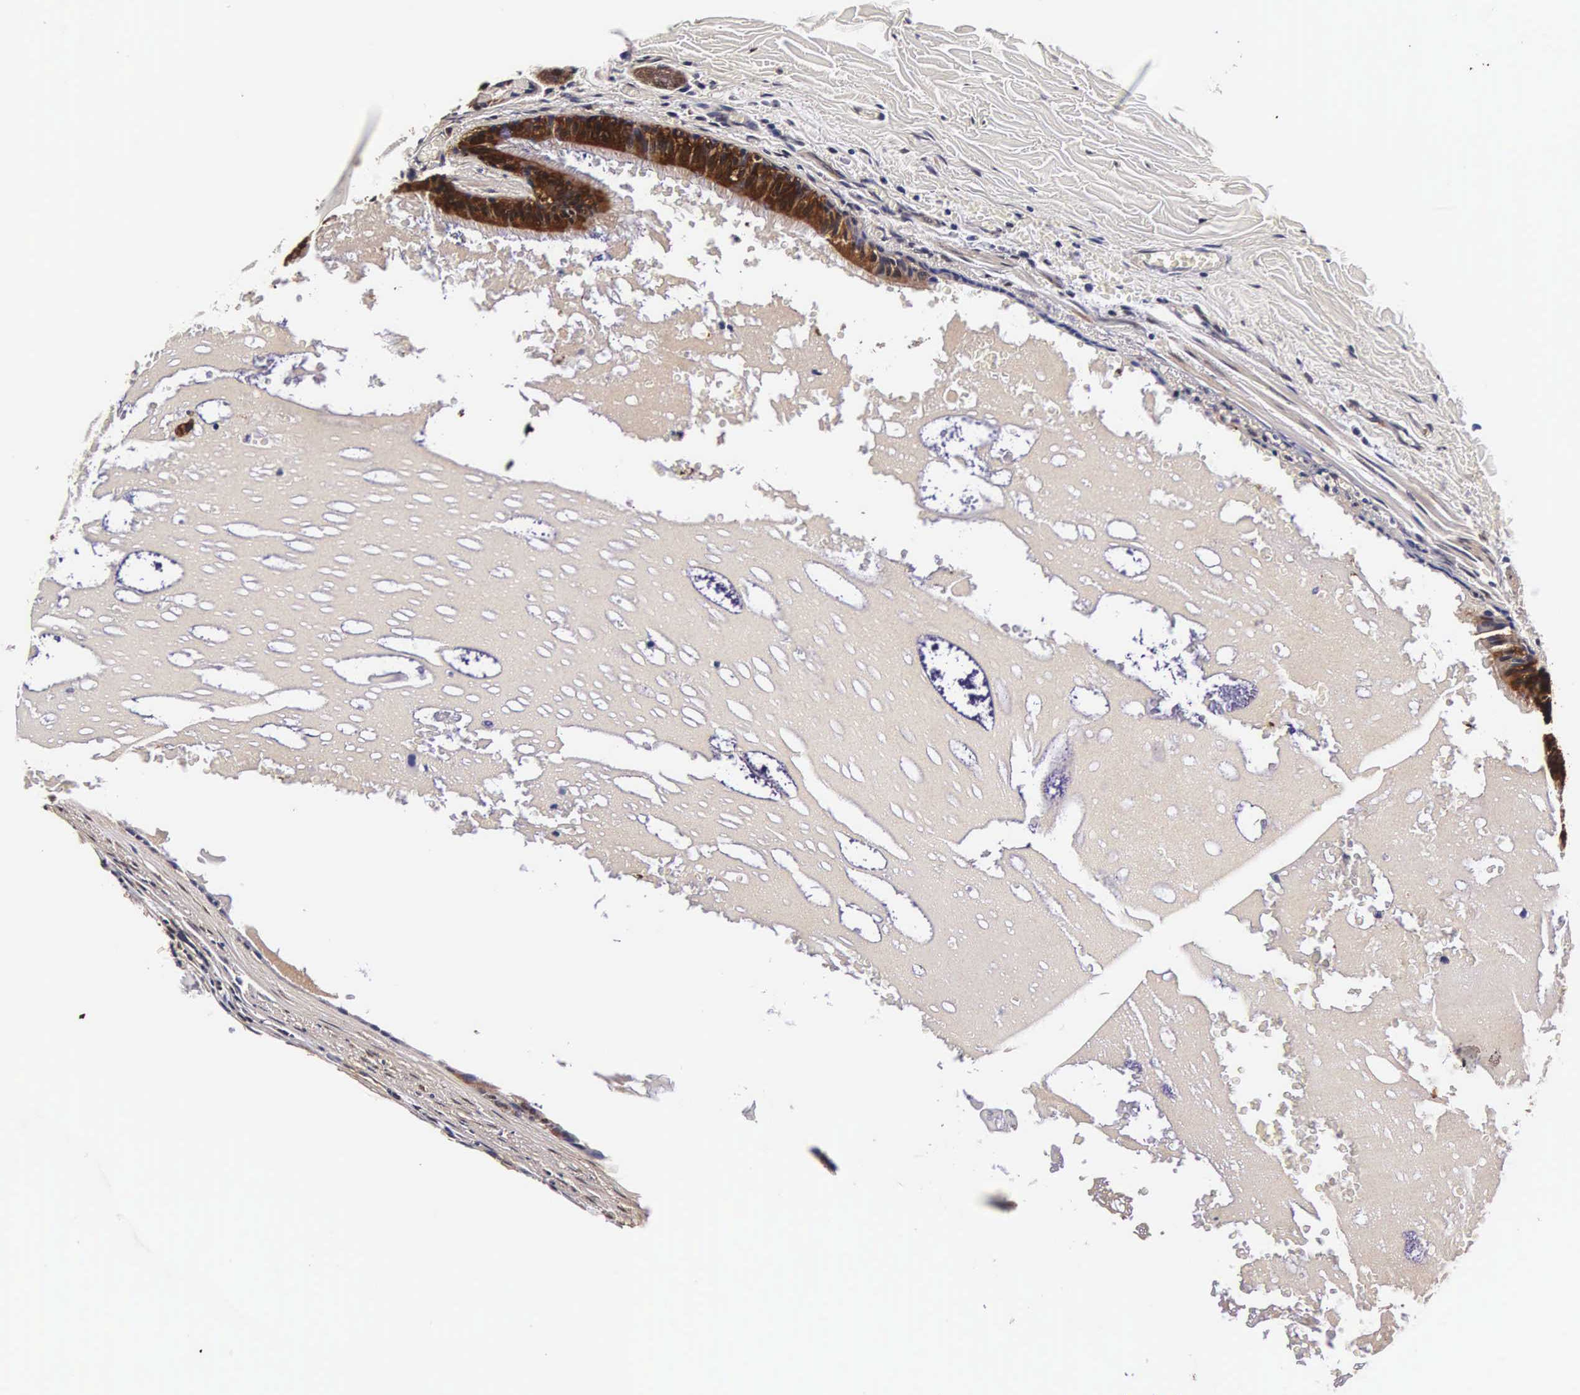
{"staining": {"intensity": "strong", "quantity": ">75%", "location": "cytoplasmic/membranous,nuclear"}, "tissue": "carcinoid", "cell_type": "Tumor cells", "image_type": "cancer", "snomed": [{"axis": "morphology", "description": "Carcinoid, malignant, NOS"}, {"axis": "topography", "description": "Bronchus"}], "caption": "Approximately >75% of tumor cells in carcinoid (malignant) display strong cytoplasmic/membranous and nuclear protein staining as visualized by brown immunohistochemical staining.", "gene": "TECPR2", "patient": {"sex": "male", "age": 55}}